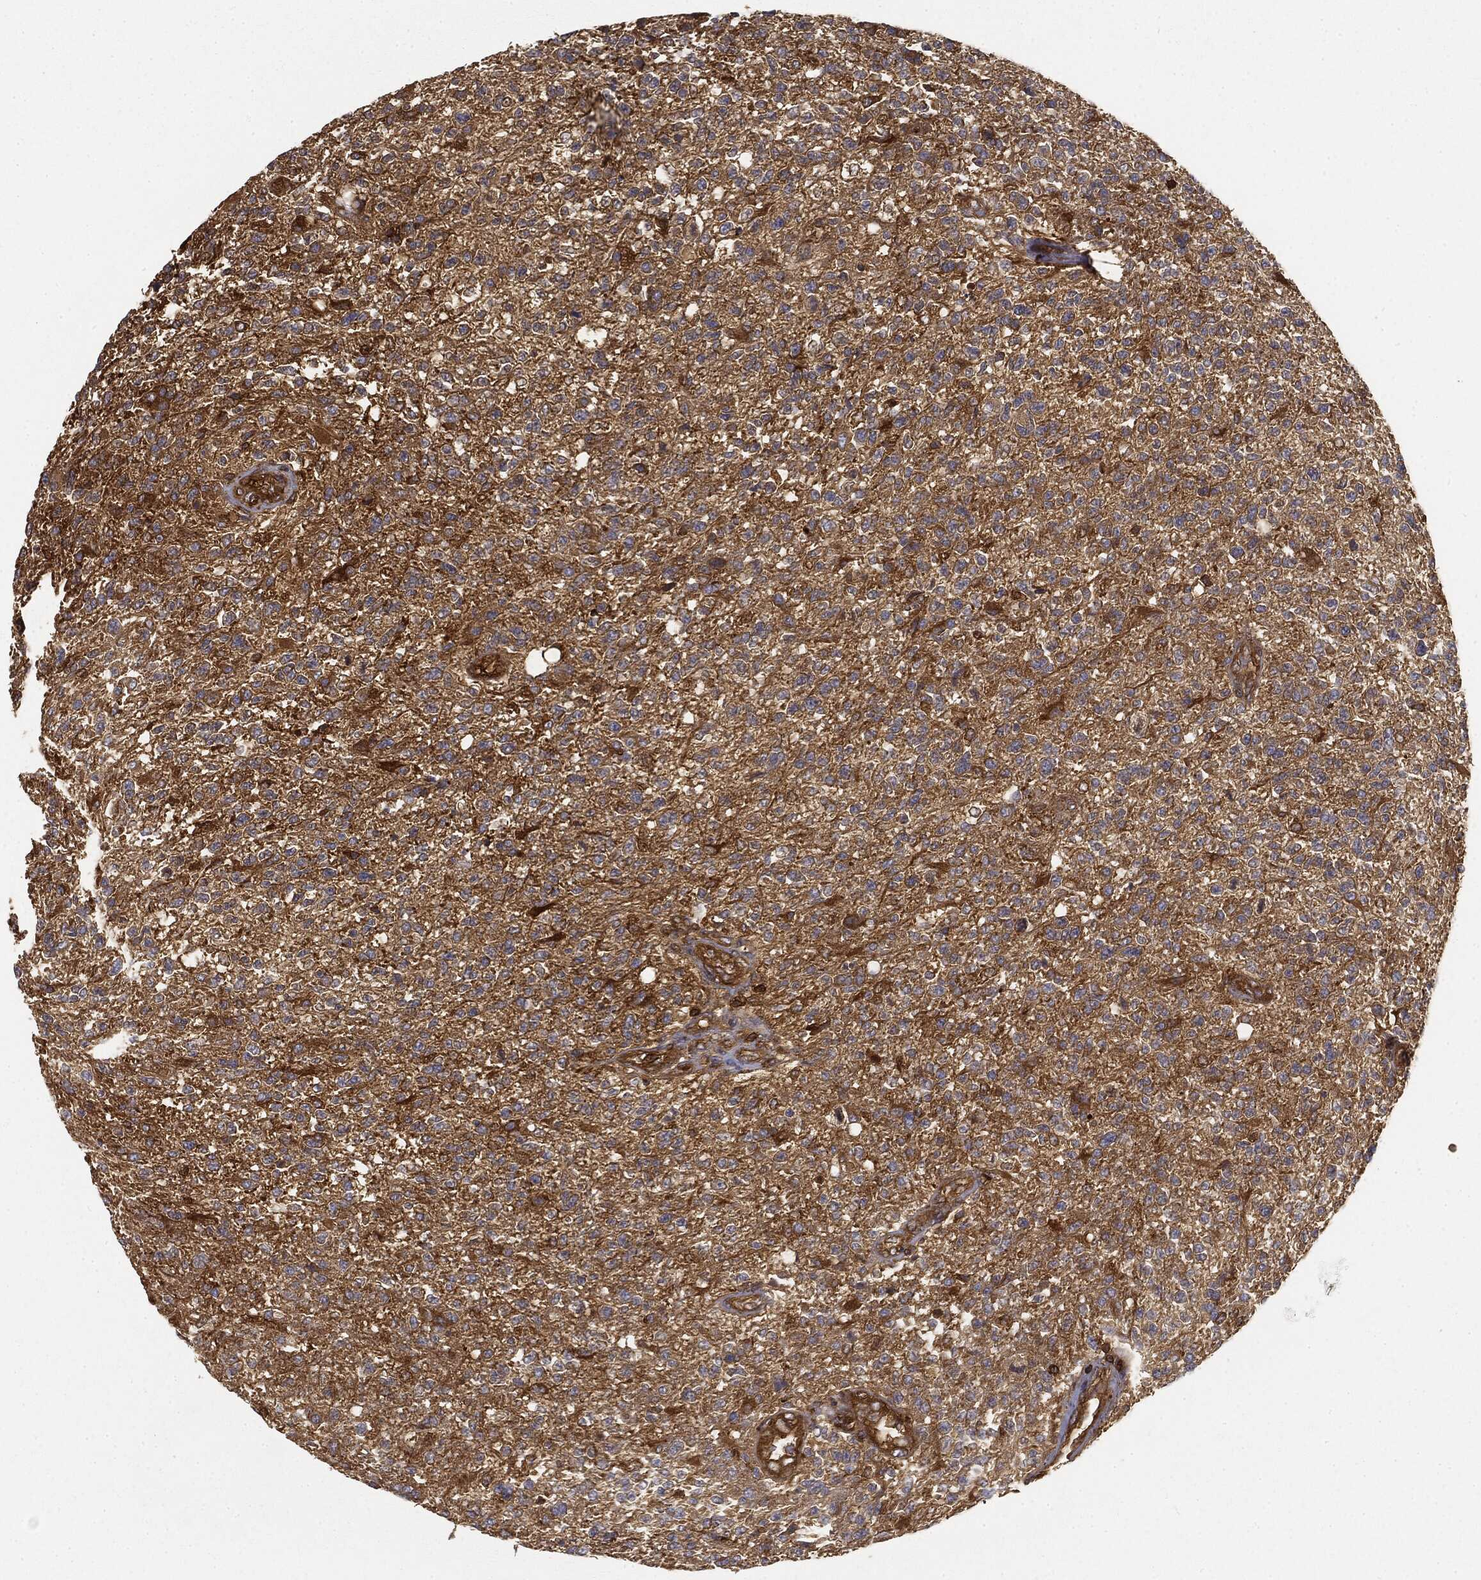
{"staining": {"intensity": "moderate", "quantity": "25%-75%", "location": "cytoplasmic/membranous"}, "tissue": "glioma", "cell_type": "Tumor cells", "image_type": "cancer", "snomed": [{"axis": "morphology", "description": "Glioma, malignant, High grade"}, {"axis": "topography", "description": "Brain"}], "caption": "DAB immunohistochemical staining of malignant glioma (high-grade) displays moderate cytoplasmic/membranous protein expression in approximately 25%-75% of tumor cells.", "gene": "WDR1", "patient": {"sex": "male", "age": 56}}